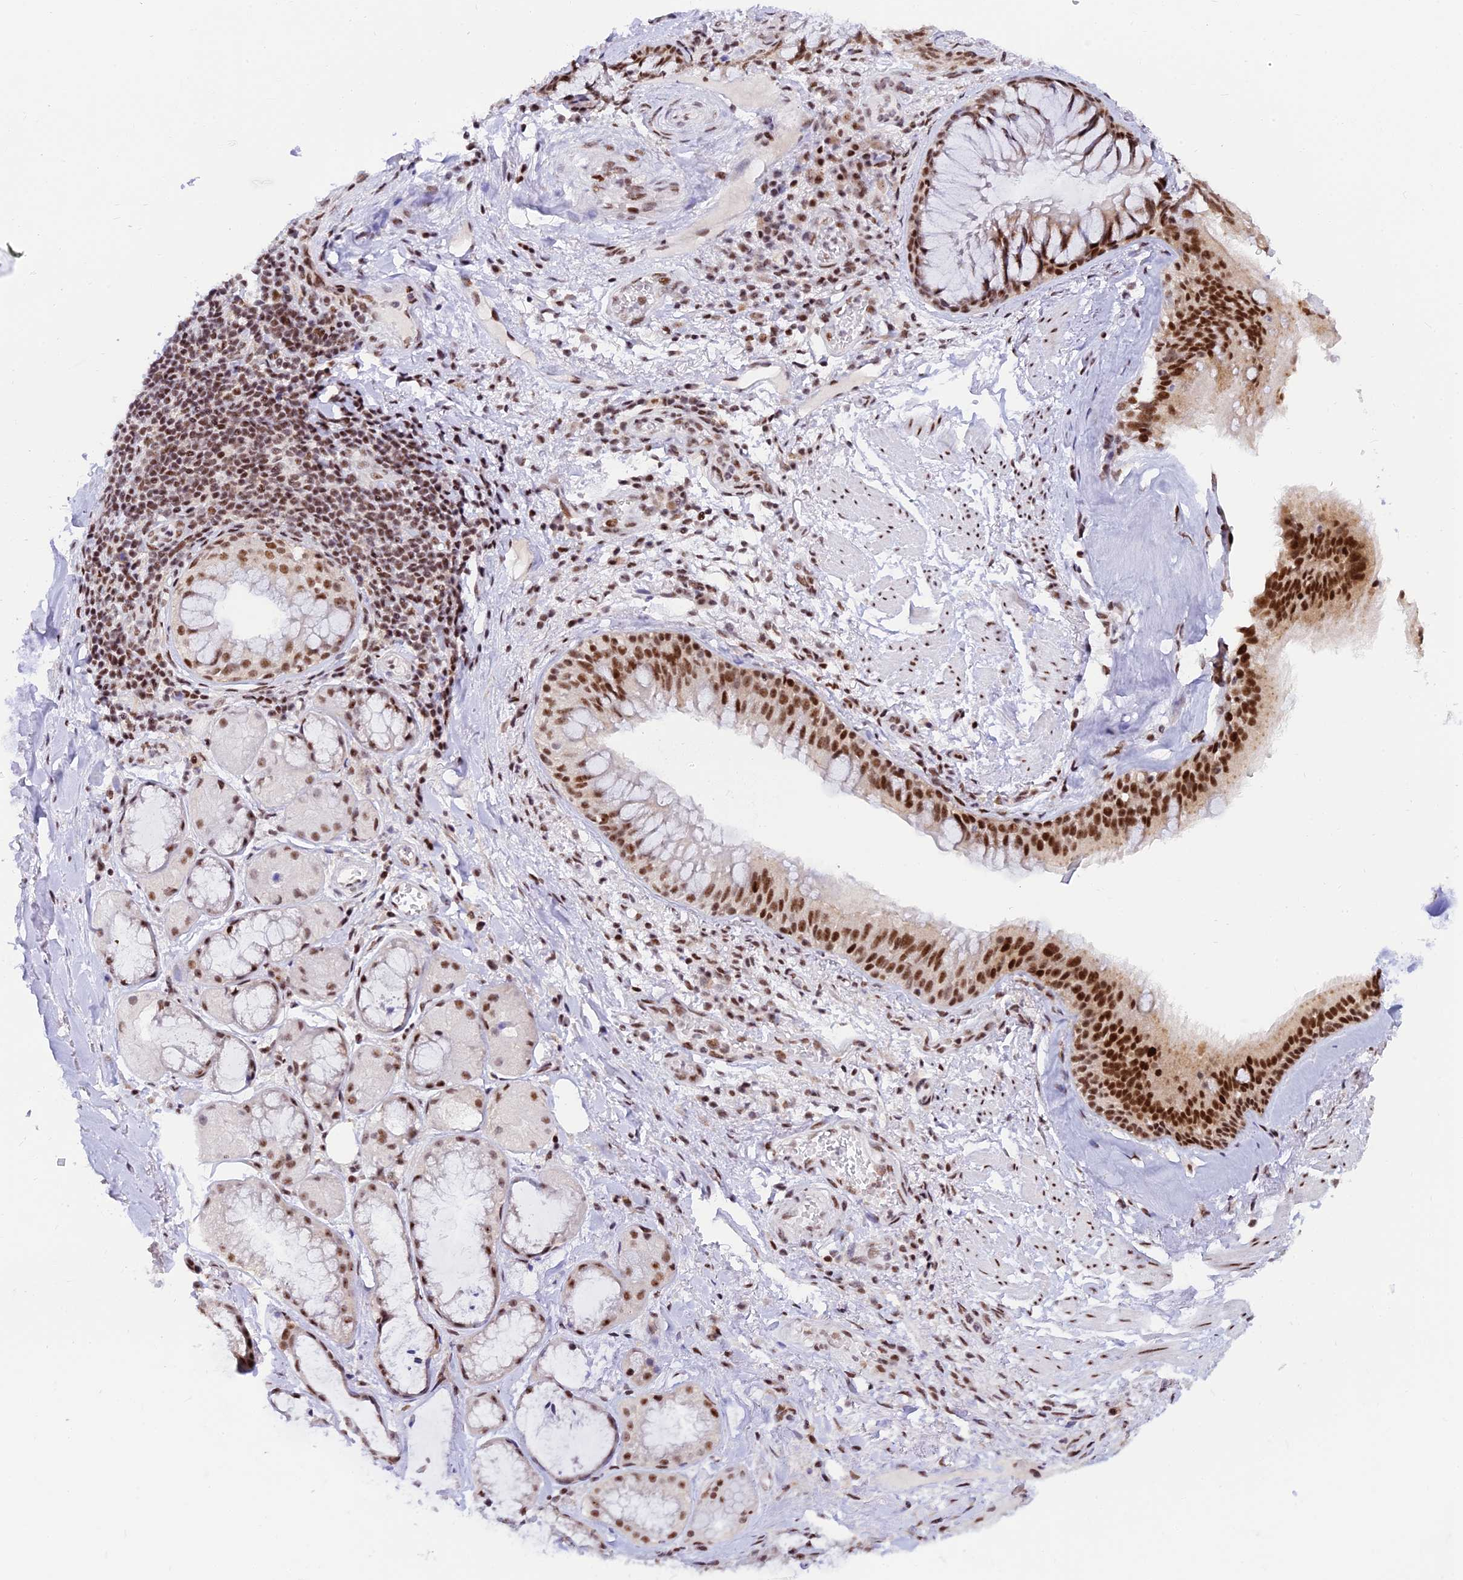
{"staining": {"intensity": "moderate", "quantity": ">75%", "location": "nuclear"}, "tissue": "soft tissue", "cell_type": "Fibroblasts", "image_type": "normal", "snomed": [{"axis": "morphology", "description": "Normal tissue, NOS"}, {"axis": "topography", "description": "Lymph node"}, {"axis": "topography", "description": "Cartilage tissue"}, {"axis": "topography", "description": "Bronchus"}], "caption": "Human soft tissue stained for a protein (brown) displays moderate nuclear positive positivity in about >75% of fibroblasts.", "gene": "USP22", "patient": {"sex": "male", "age": 63}}